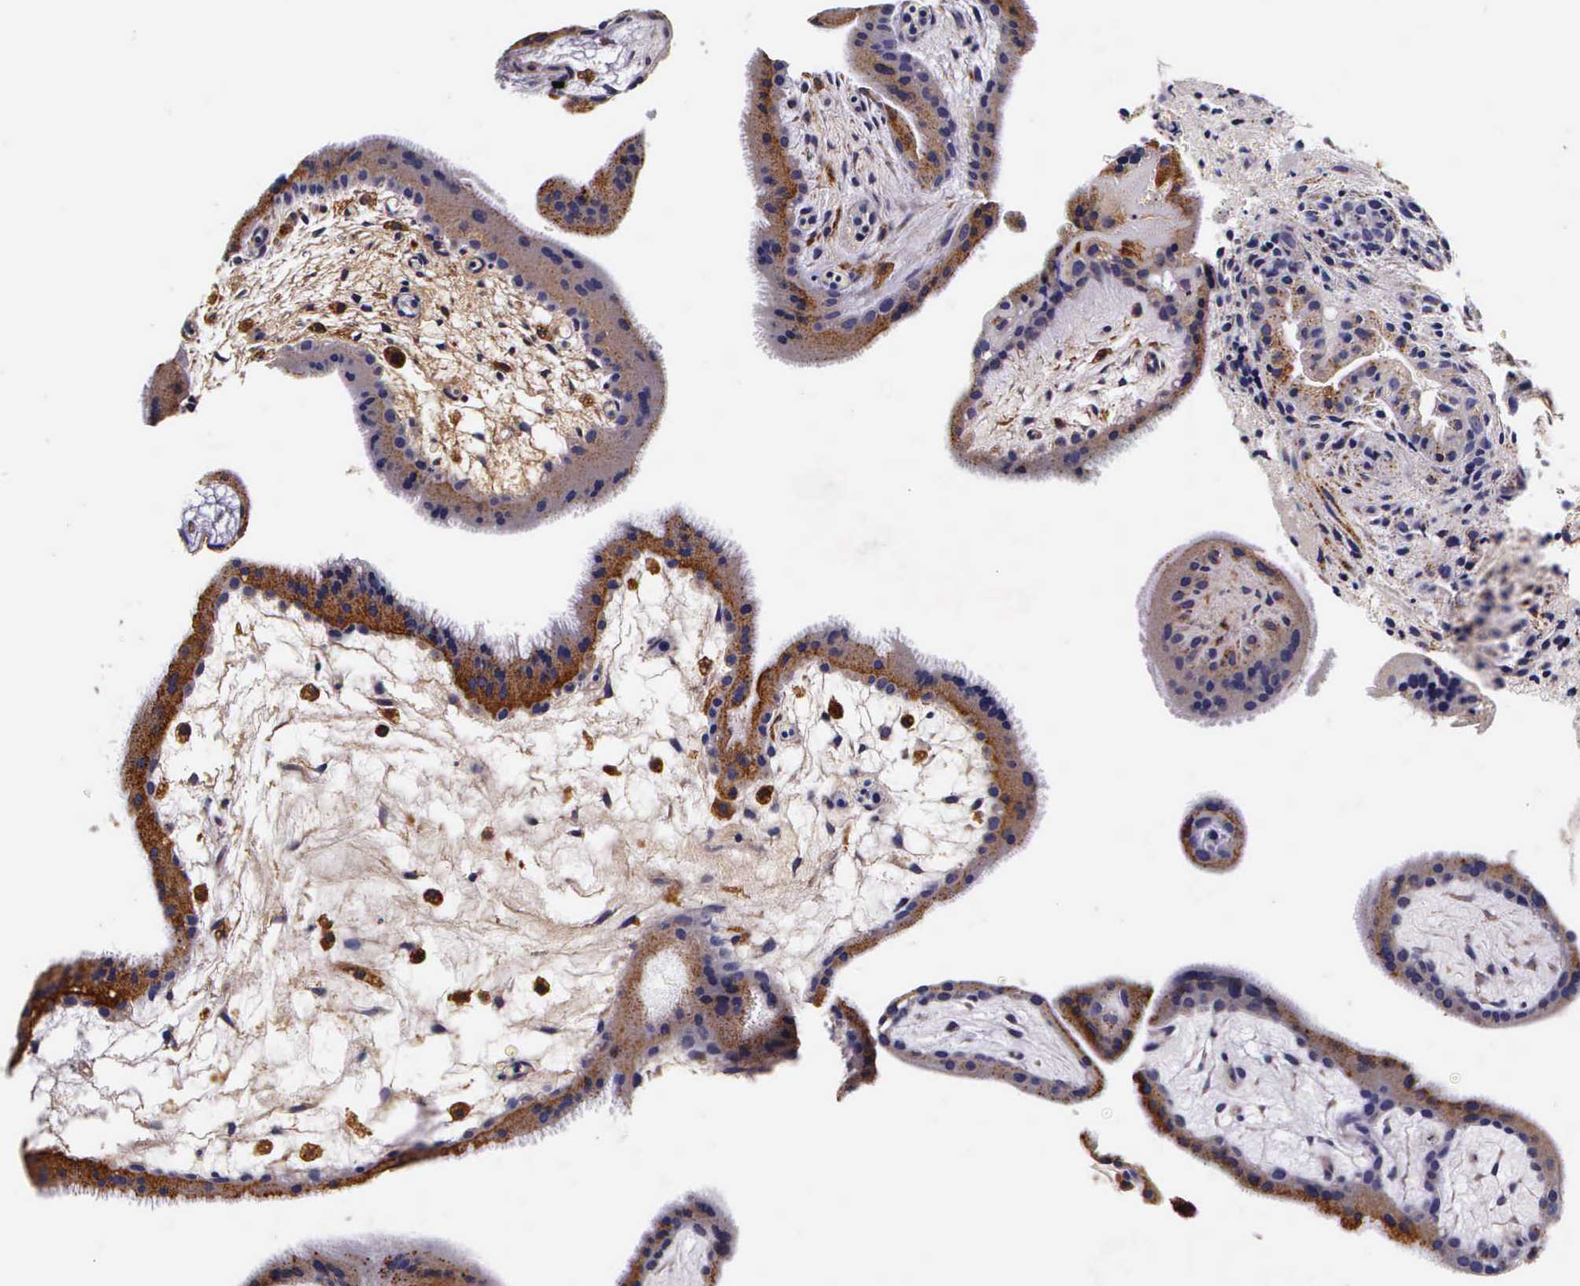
{"staining": {"intensity": "moderate", "quantity": "25%-75%", "location": "cytoplasmic/membranous"}, "tissue": "placenta", "cell_type": "Decidual cells", "image_type": "normal", "snomed": [{"axis": "morphology", "description": "Normal tissue, NOS"}, {"axis": "topography", "description": "Placenta"}], "caption": "Human placenta stained with a brown dye shows moderate cytoplasmic/membranous positive staining in approximately 25%-75% of decidual cells.", "gene": "CTSB", "patient": {"sex": "female", "age": 19}}